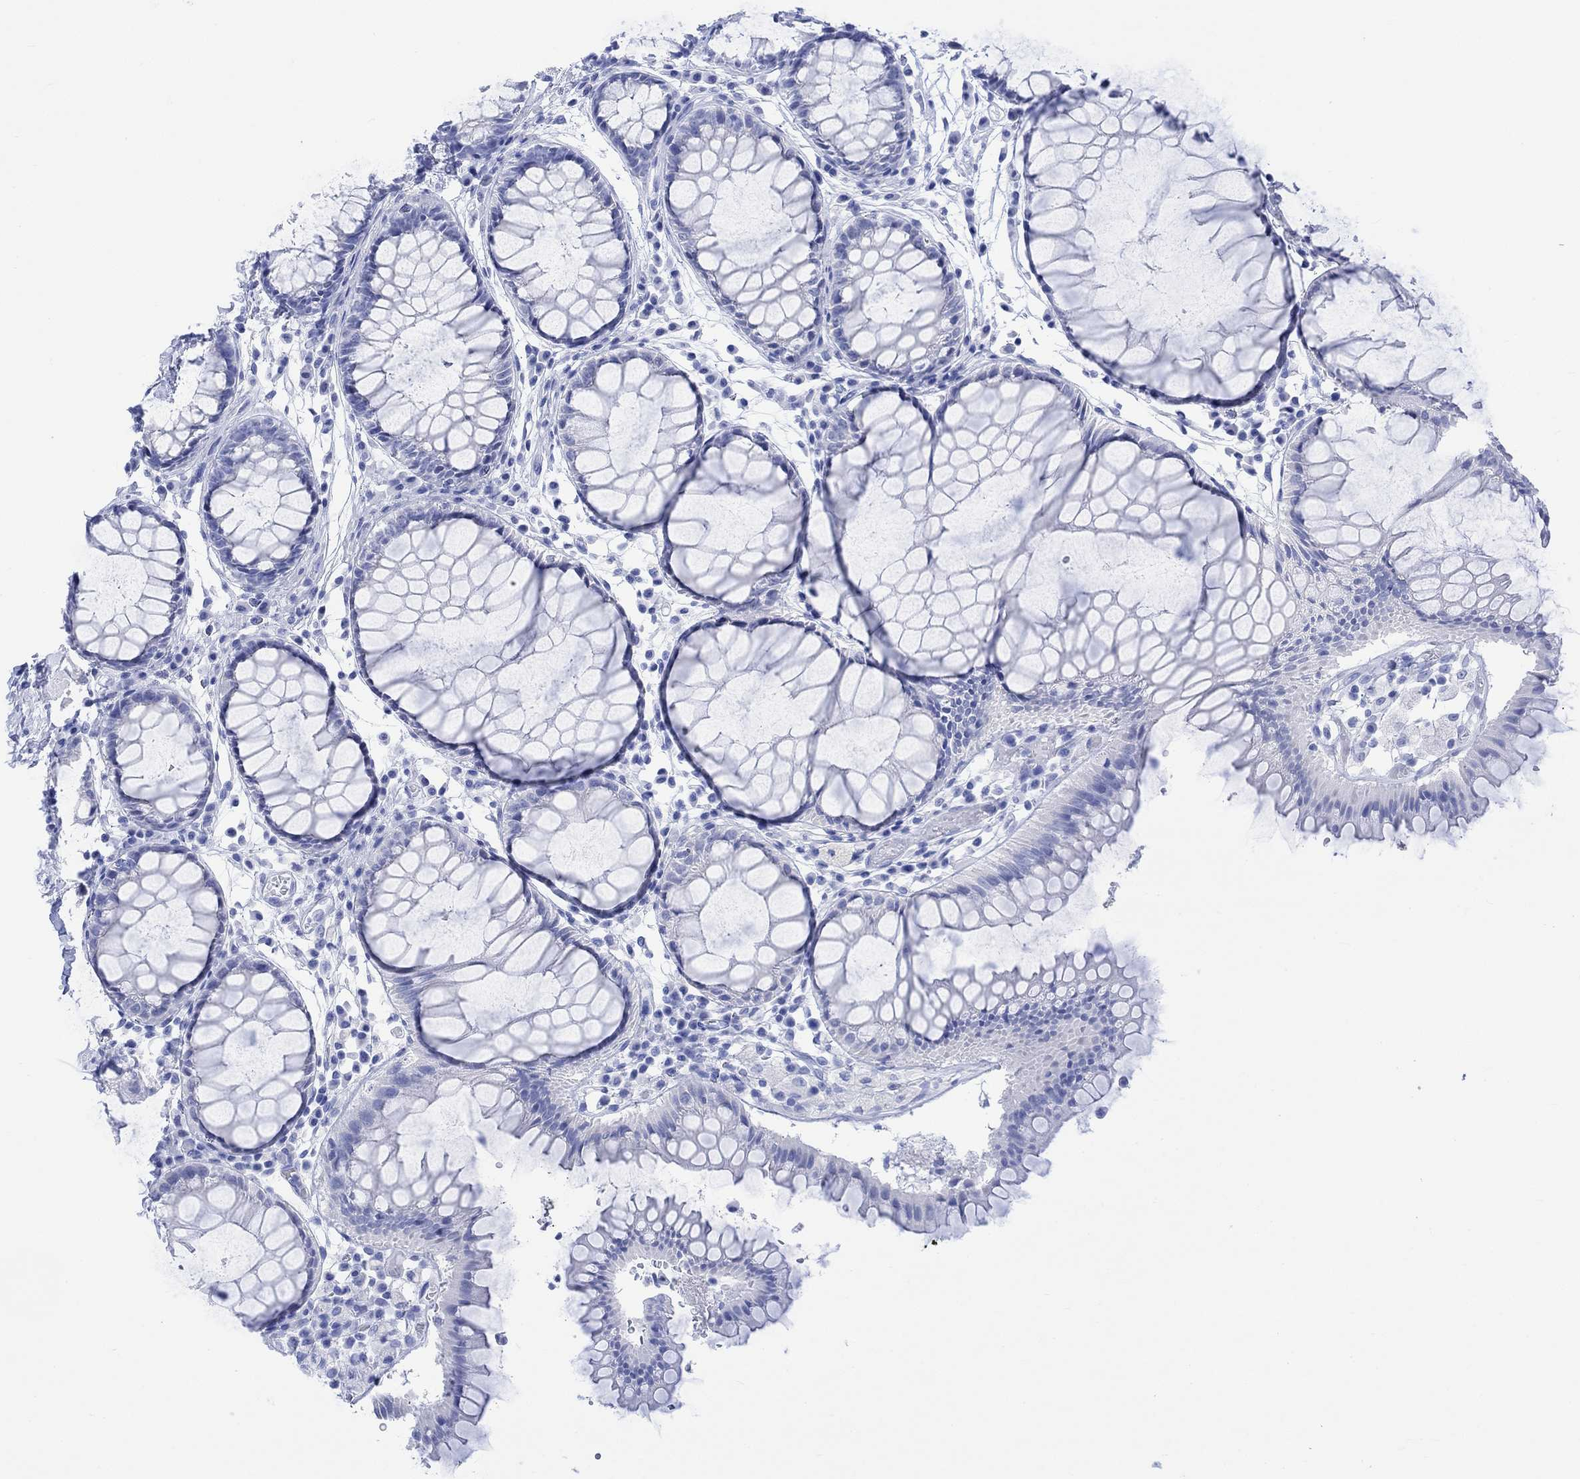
{"staining": {"intensity": "negative", "quantity": "none", "location": "none"}, "tissue": "rectum", "cell_type": "Glandular cells", "image_type": "normal", "snomed": [{"axis": "morphology", "description": "Normal tissue, NOS"}, {"axis": "topography", "description": "Rectum"}], "caption": "Micrograph shows no significant protein expression in glandular cells of benign rectum.", "gene": "CELF4", "patient": {"sex": "female", "age": 68}}